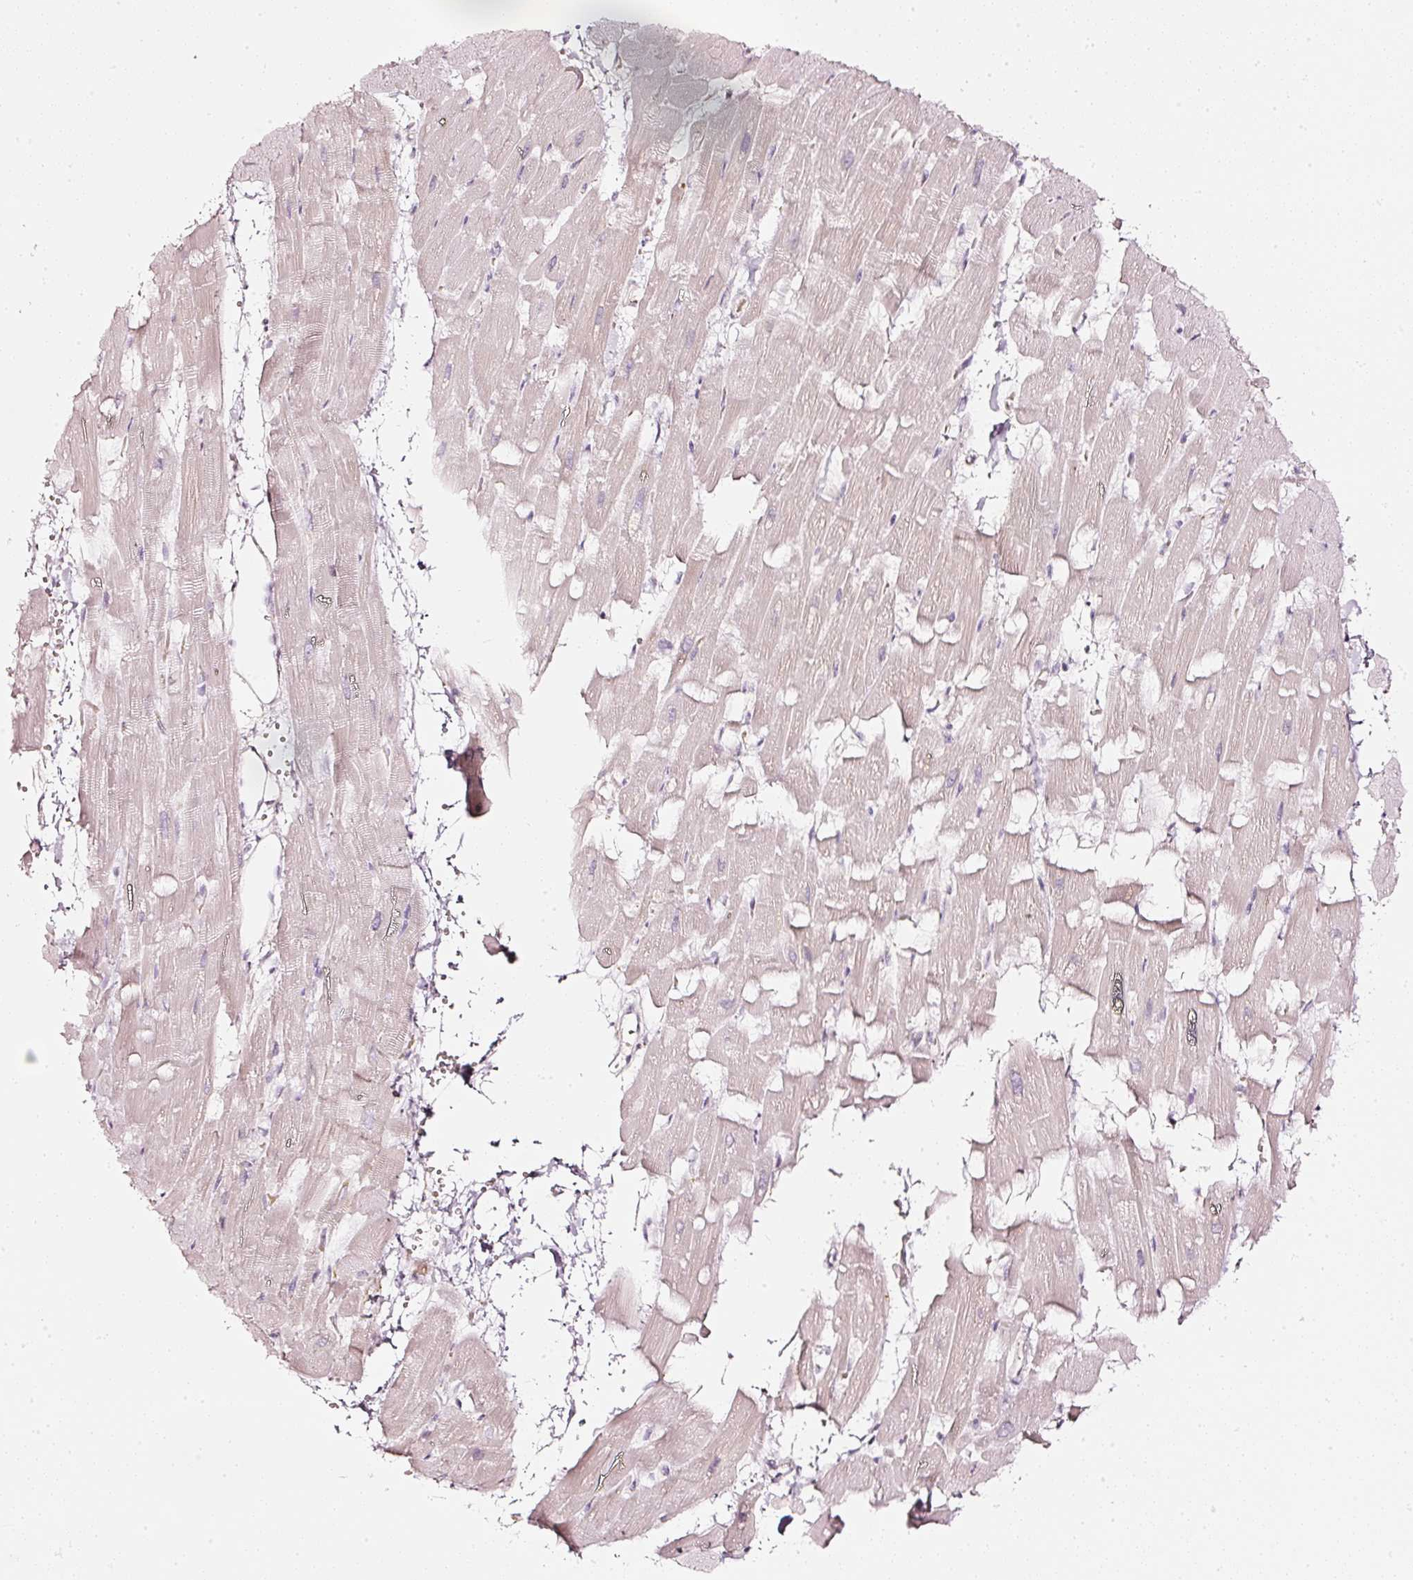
{"staining": {"intensity": "negative", "quantity": "none", "location": "none"}, "tissue": "heart muscle", "cell_type": "Cardiomyocytes", "image_type": "normal", "snomed": [{"axis": "morphology", "description": "Normal tissue, NOS"}, {"axis": "topography", "description": "Heart"}], "caption": "Immunohistochemical staining of normal human heart muscle exhibits no significant staining in cardiomyocytes.", "gene": "SDF4", "patient": {"sex": "male", "age": 37}}